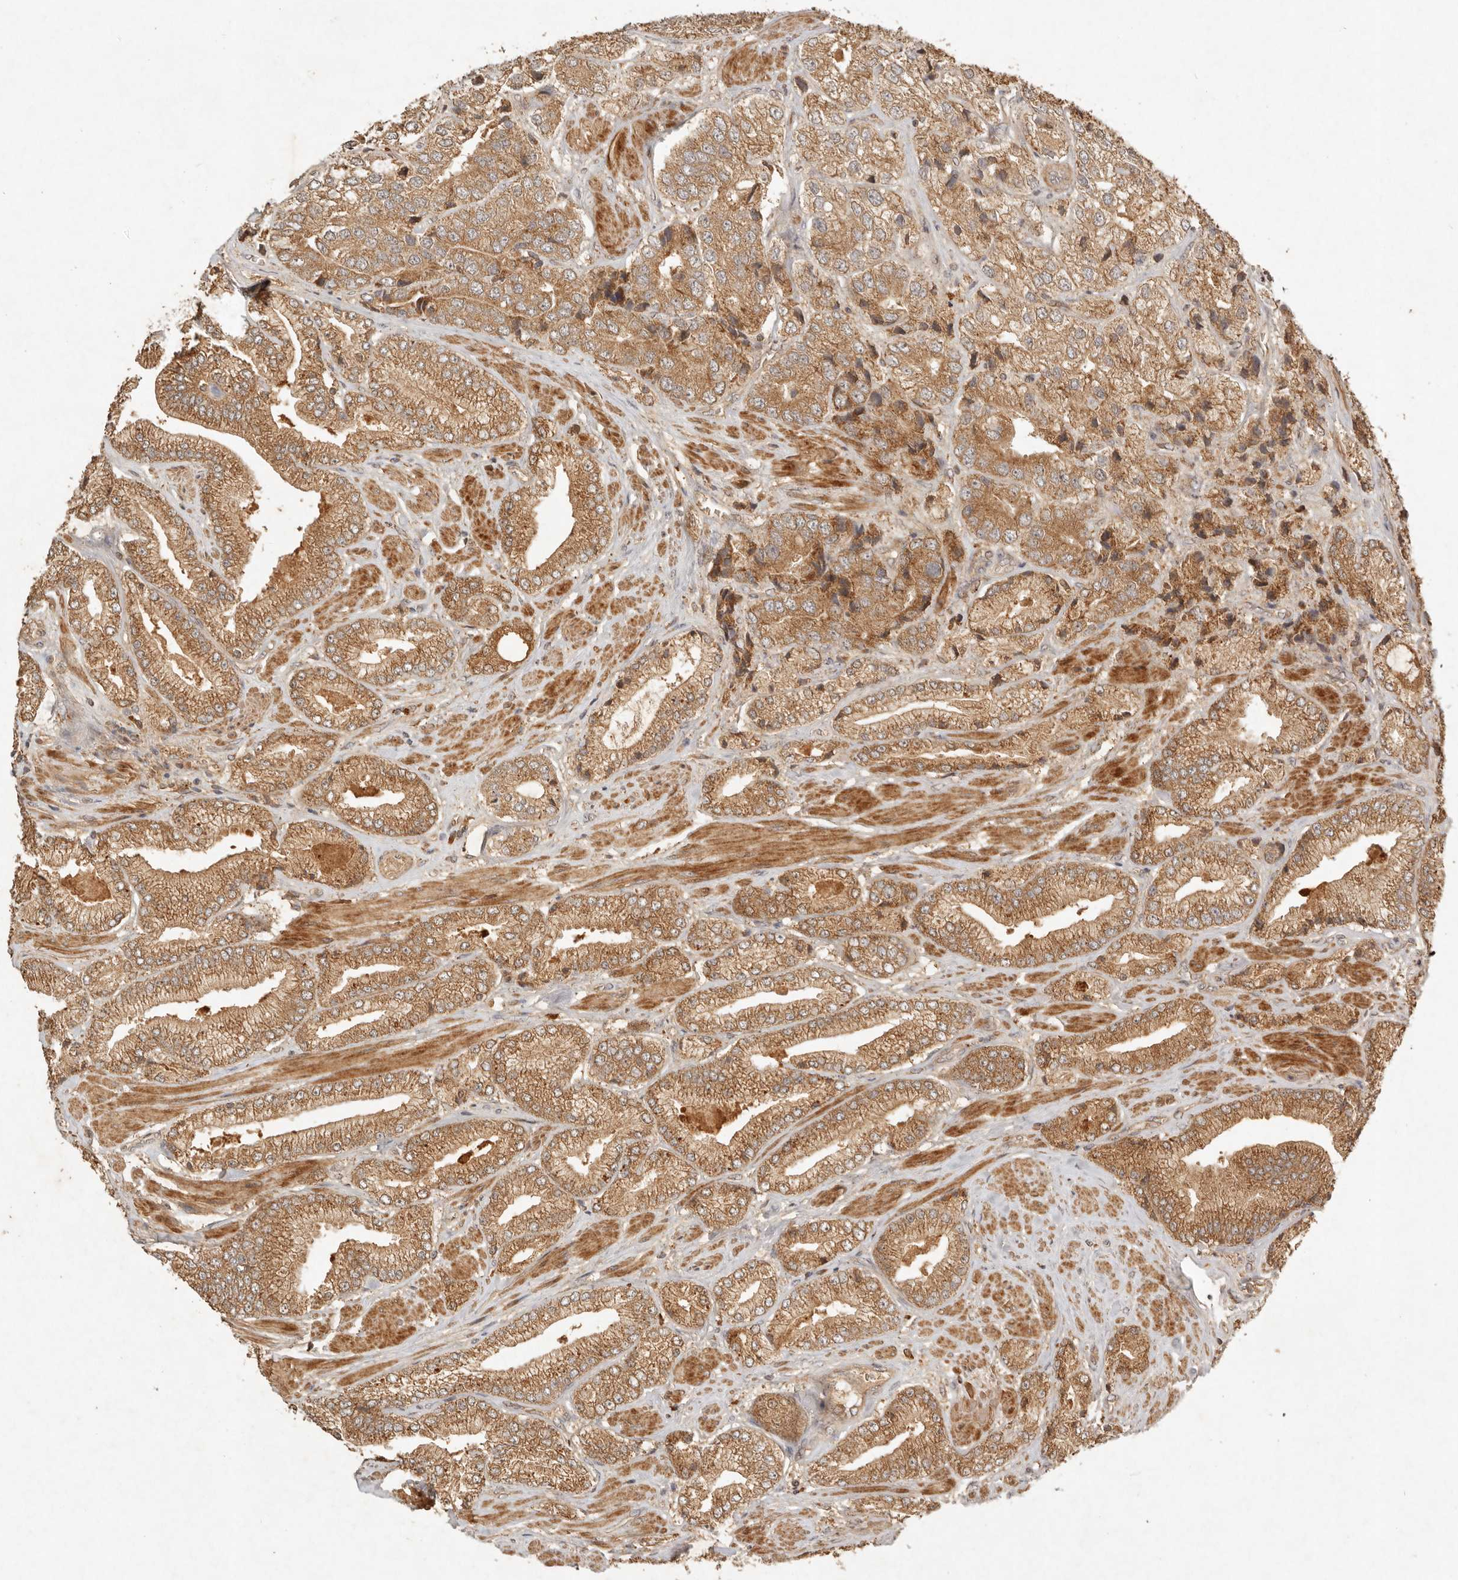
{"staining": {"intensity": "moderate", "quantity": ">75%", "location": "cytoplasmic/membranous"}, "tissue": "prostate cancer", "cell_type": "Tumor cells", "image_type": "cancer", "snomed": [{"axis": "morphology", "description": "Adenocarcinoma, High grade"}, {"axis": "topography", "description": "Prostate"}], "caption": "Protein staining shows moderate cytoplasmic/membranous staining in approximately >75% of tumor cells in prostate cancer (high-grade adenocarcinoma).", "gene": "CLEC4C", "patient": {"sex": "male", "age": 50}}